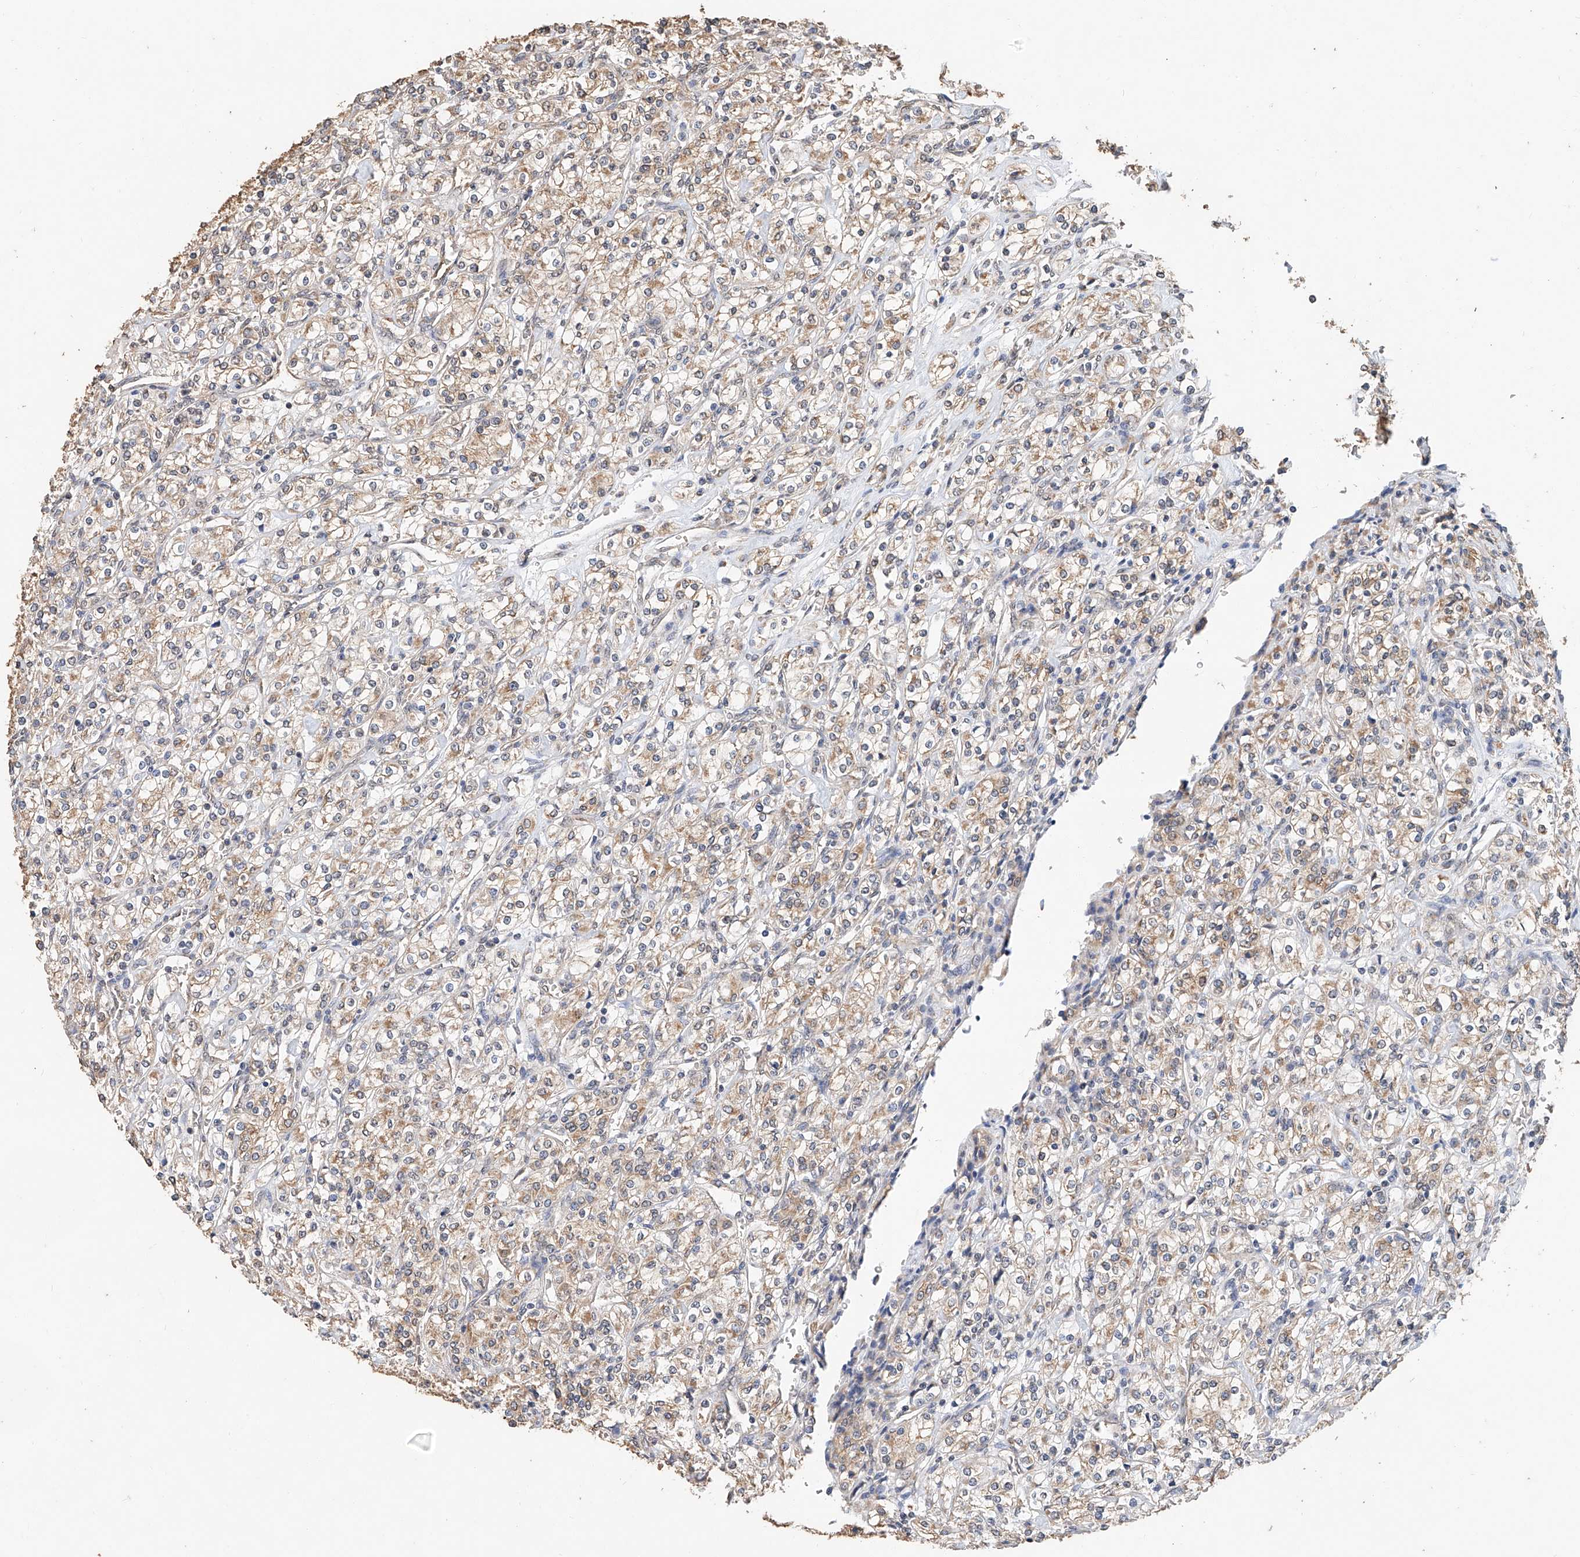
{"staining": {"intensity": "weak", "quantity": "25%-75%", "location": "cytoplasmic/membranous"}, "tissue": "renal cancer", "cell_type": "Tumor cells", "image_type": "cancer", "snomed": [{"axis": "morphology", "description": "Adenocarcinoma, NOS"}, {"axis": "topography", "description": "Kidney"}], "caption": "This is a photomicrograph of immunohistochemistry (IHC) staining of renal cancer, which shows weak staining in the cytoplasmic/membranous of tumor cells.", "gene": "CERS4", "patient": {"sex": "male", "age": 77}}